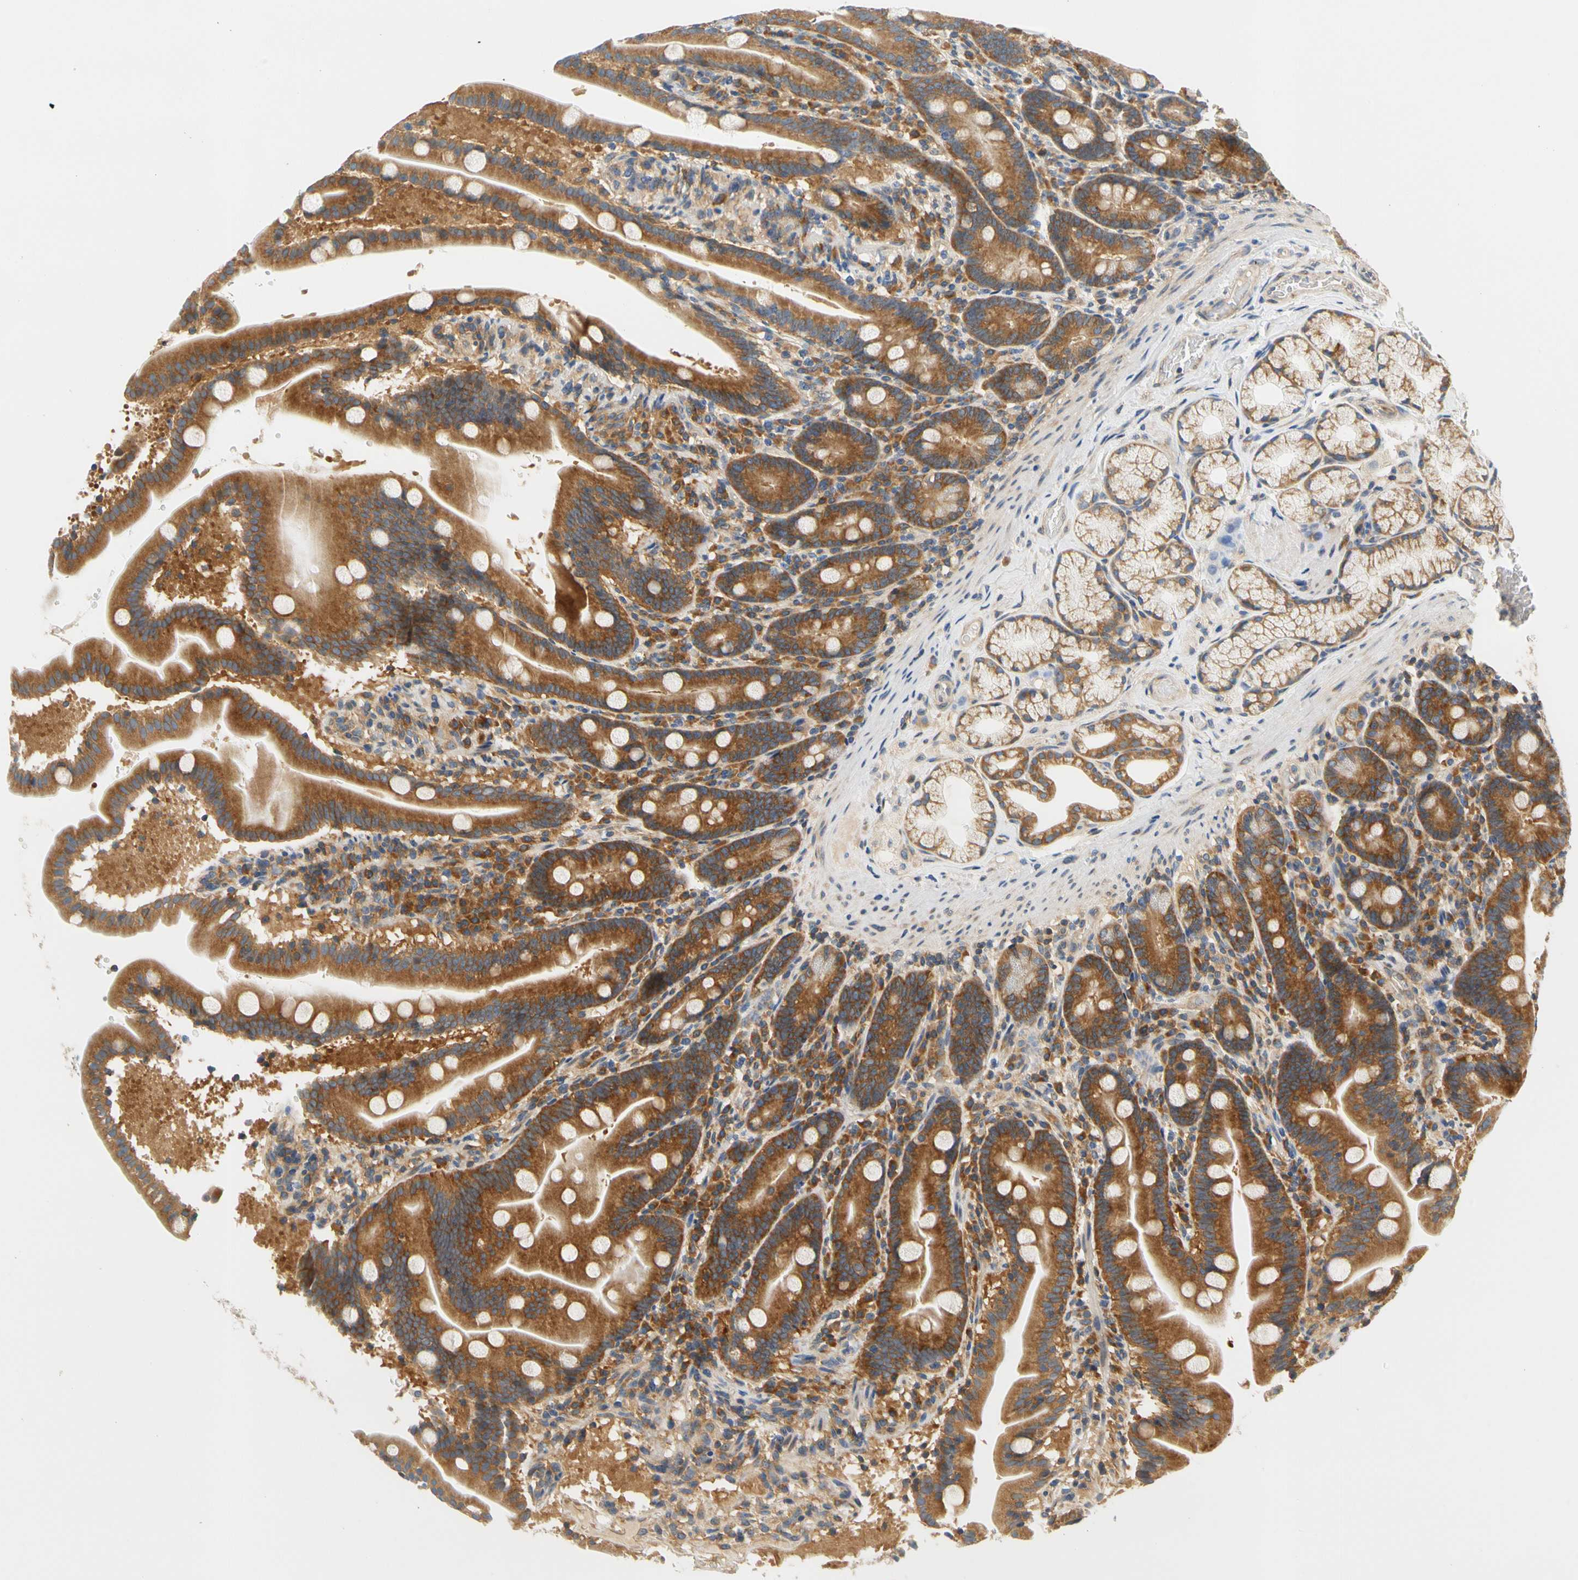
{"staining": {"intensity": "strong", "quantity": ">75%", "location": "cytoplasmic/membranous"}, "tissue": "duodenum", "cell_type": "Glandular cells", "image_type": "normal", "snomed": [{"axis": "morphology", "description": "Normal tissue, NOS"}, {"axis": "topography", "description": "Duodenum"}], "caption": "The micrograph exhibits staining of unremarkable duodenum, revealing strong cytoplasmic/membranous protein expression (brown color) within glandular cells. Immunohistochemistry (ihc) stains the protein of interest in brown and the nuclei are stained blue.", "gene": "LRRC47", "patient": {"sex": "male", "age": 54}}